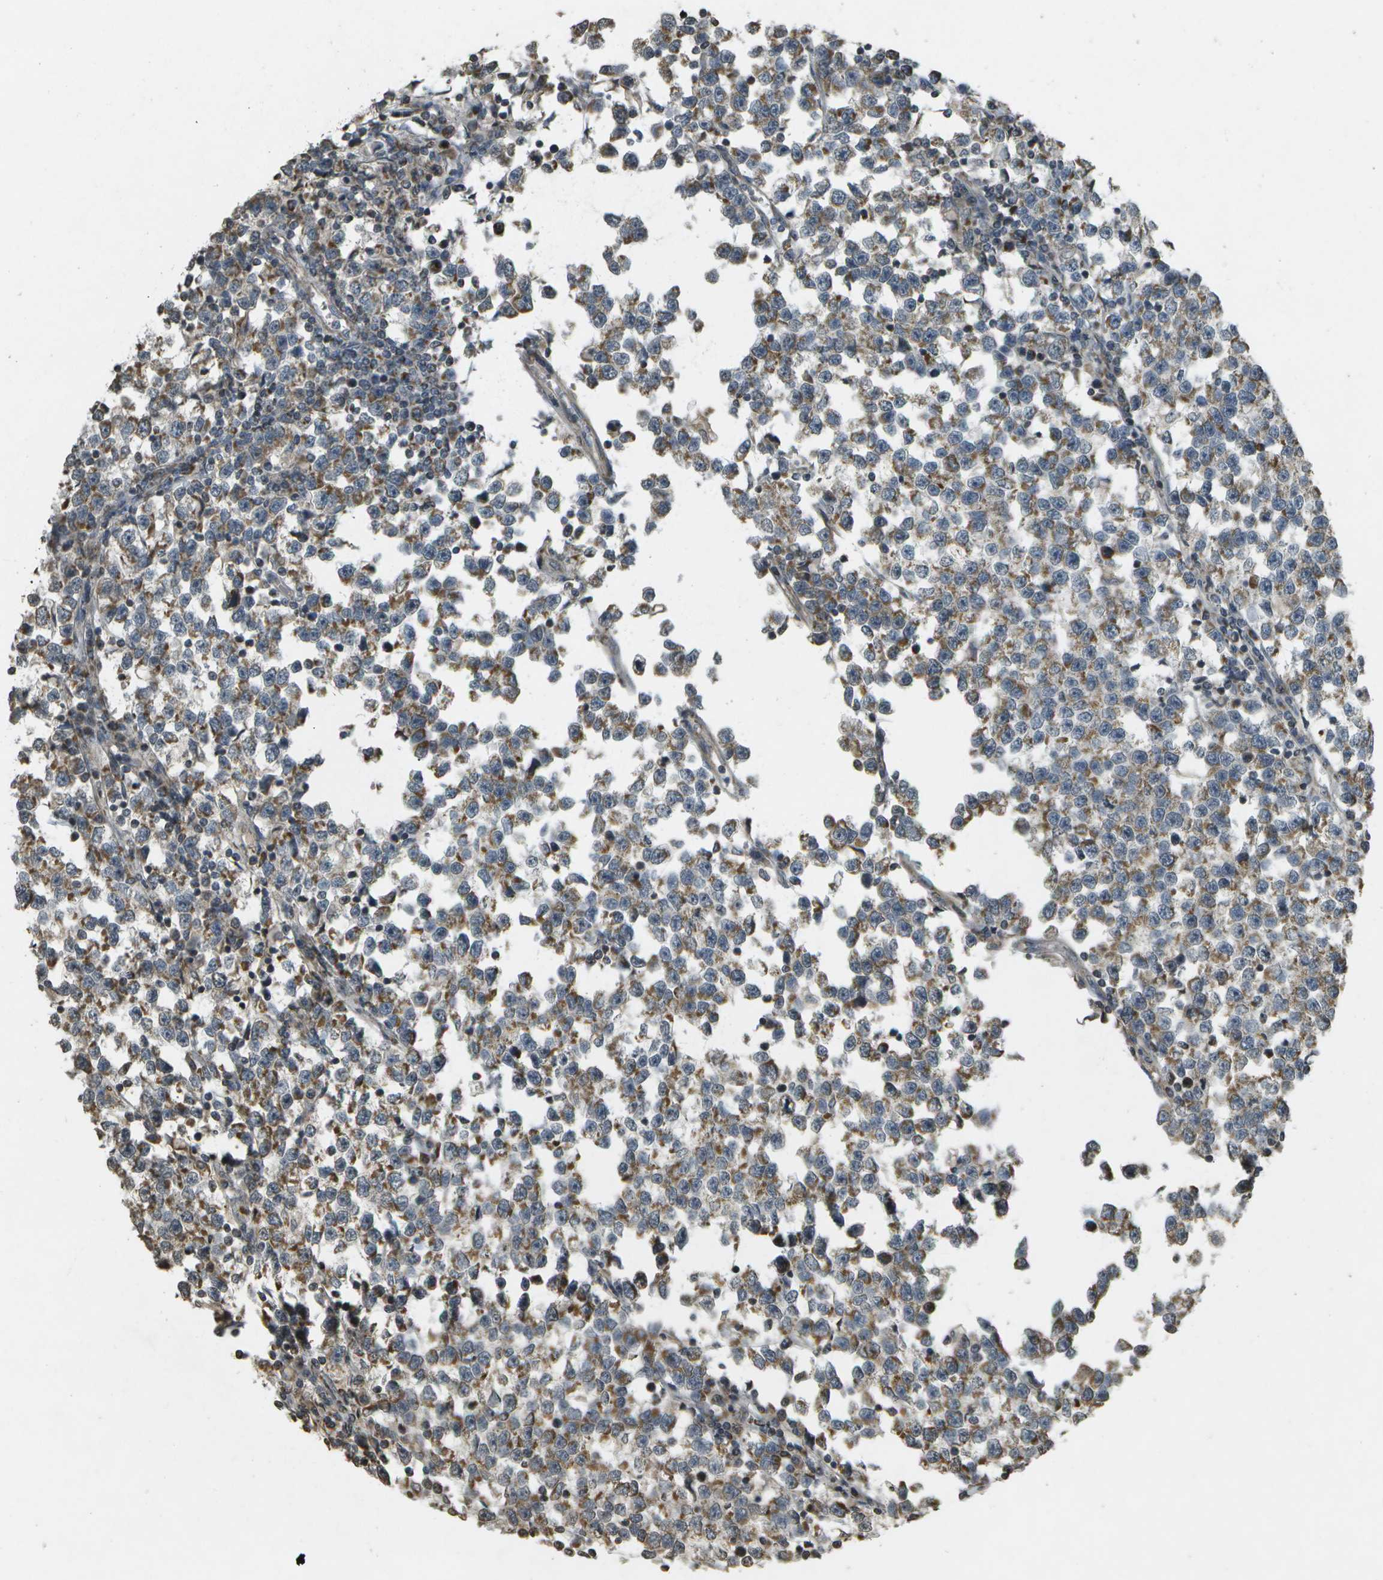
{"staining": {"intensity": "moderate", "quantity": ">75%", "location": "cytoplasmic/membranous"}, "tissue": "testis cancer", "cell_type": "Tumor cells", "image_type": "cancer", "snomed": [{"axis": "morphology", "description": "Normal tissue, NOS"}, {"axis": "morphology", "description": "Seminoma, NOS"}, {"axis": "topography", "description": "Testis"}], "caption": "Protein expression analysis of human seminoma (testis) reveals moderate cytoplasmic/membranous staining in approximately >75% of tumor cells. The staining was performed using DAB (3,3'-diaminobenzidine), with brown indicating positive protein expression. Nuclei are stained blue with hematoxylin.", "gene": "RAB21", "patient": {"sex": "male", "age": 43}}